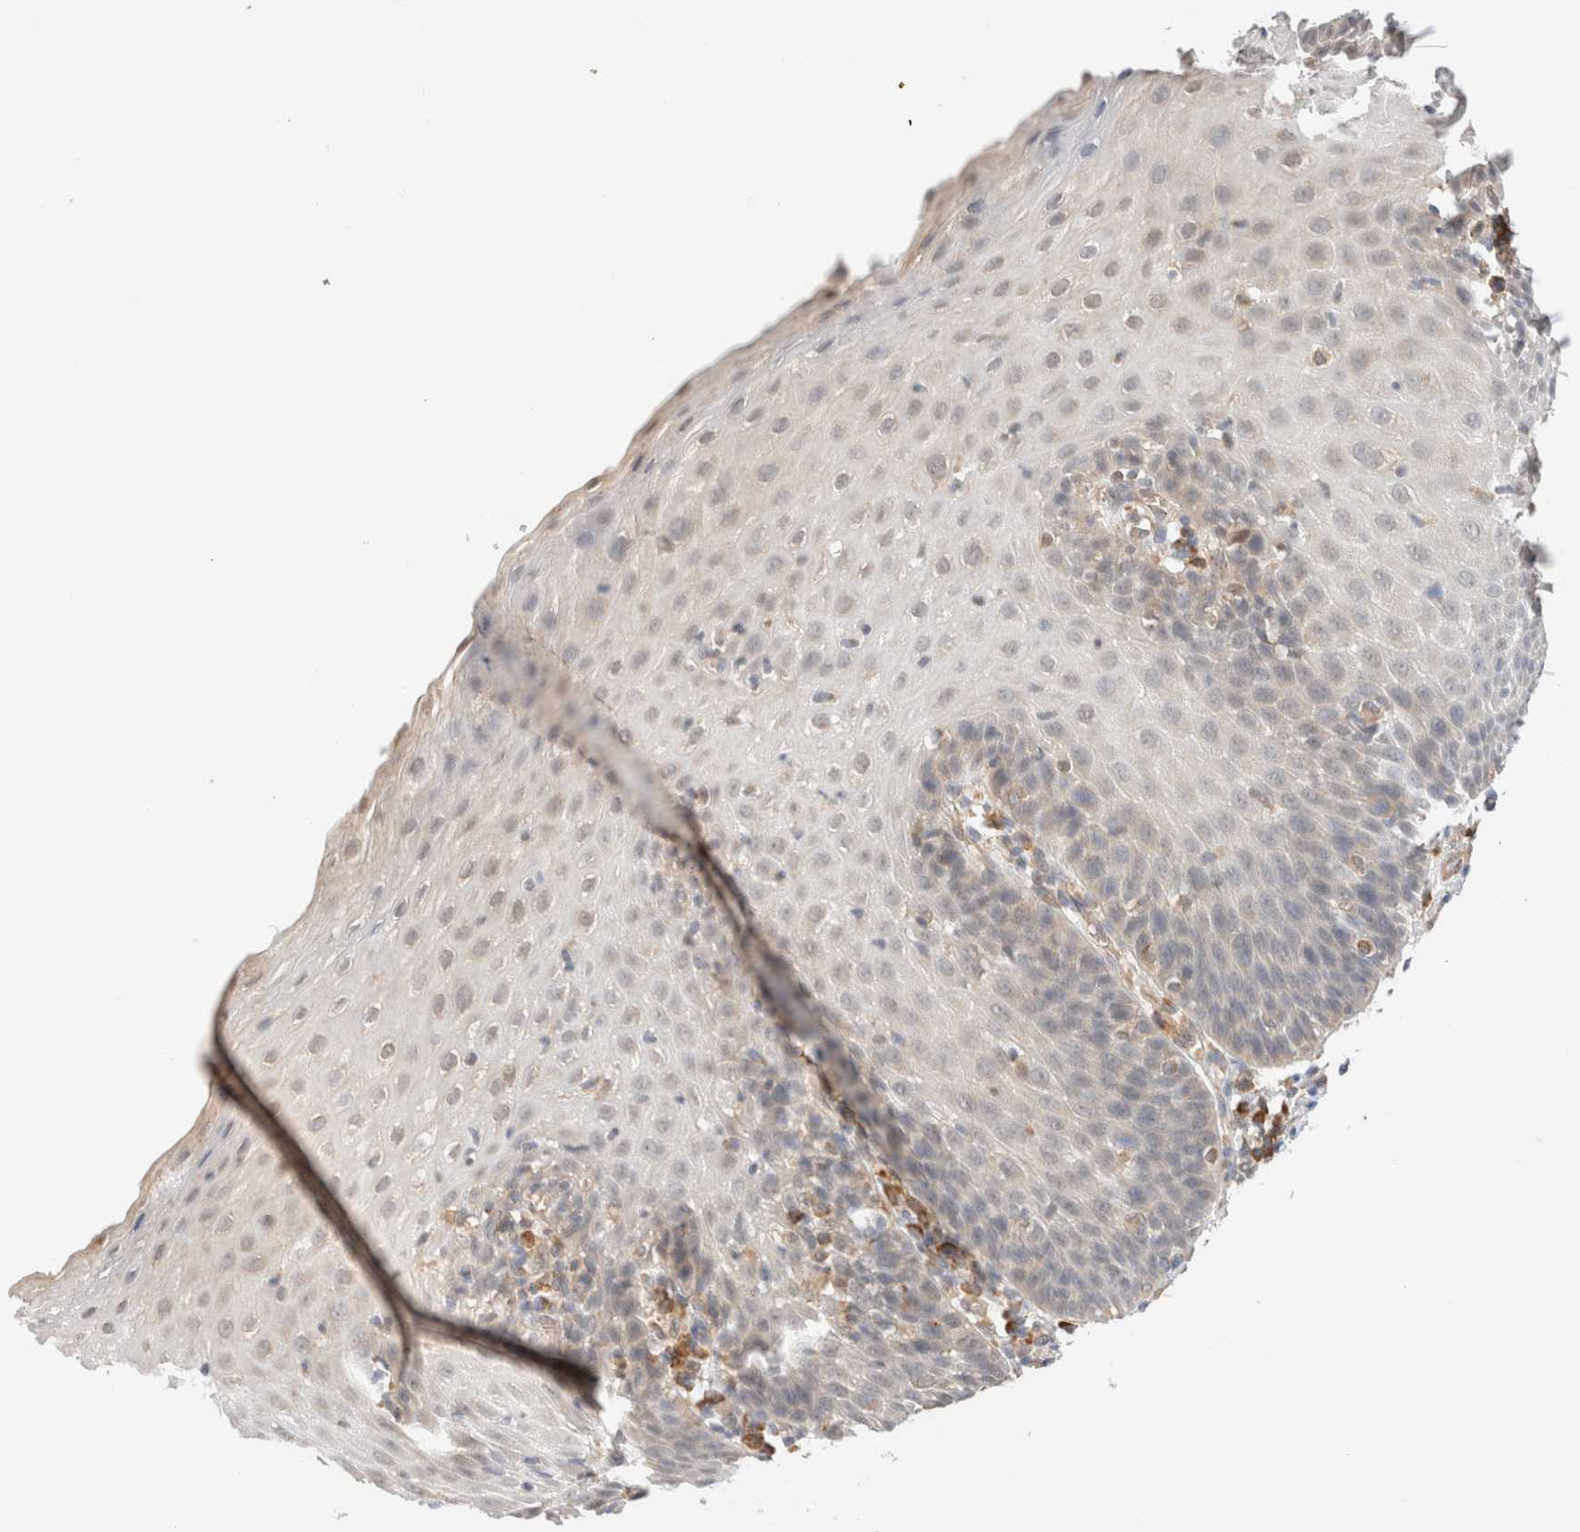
{"staining": {"intensity": "negative", "quantity": "none", "location": "none"}, "tissue": "esophagus", "cell_type": "Squamous epithelial cells", "image_type": "normal", "snomed": [{"axis": "morphology", "description": "Normal tissue, NOS"}, {"axis": "topography", "description": "Esophagus"}], "caption": "Human esophagus stained for a protein using immunohistochemistry (IHC) shows no positivity in squamous epithelial cells.", "gene": "SYVN1", "patient": {"sex": "female", "age": 61}}